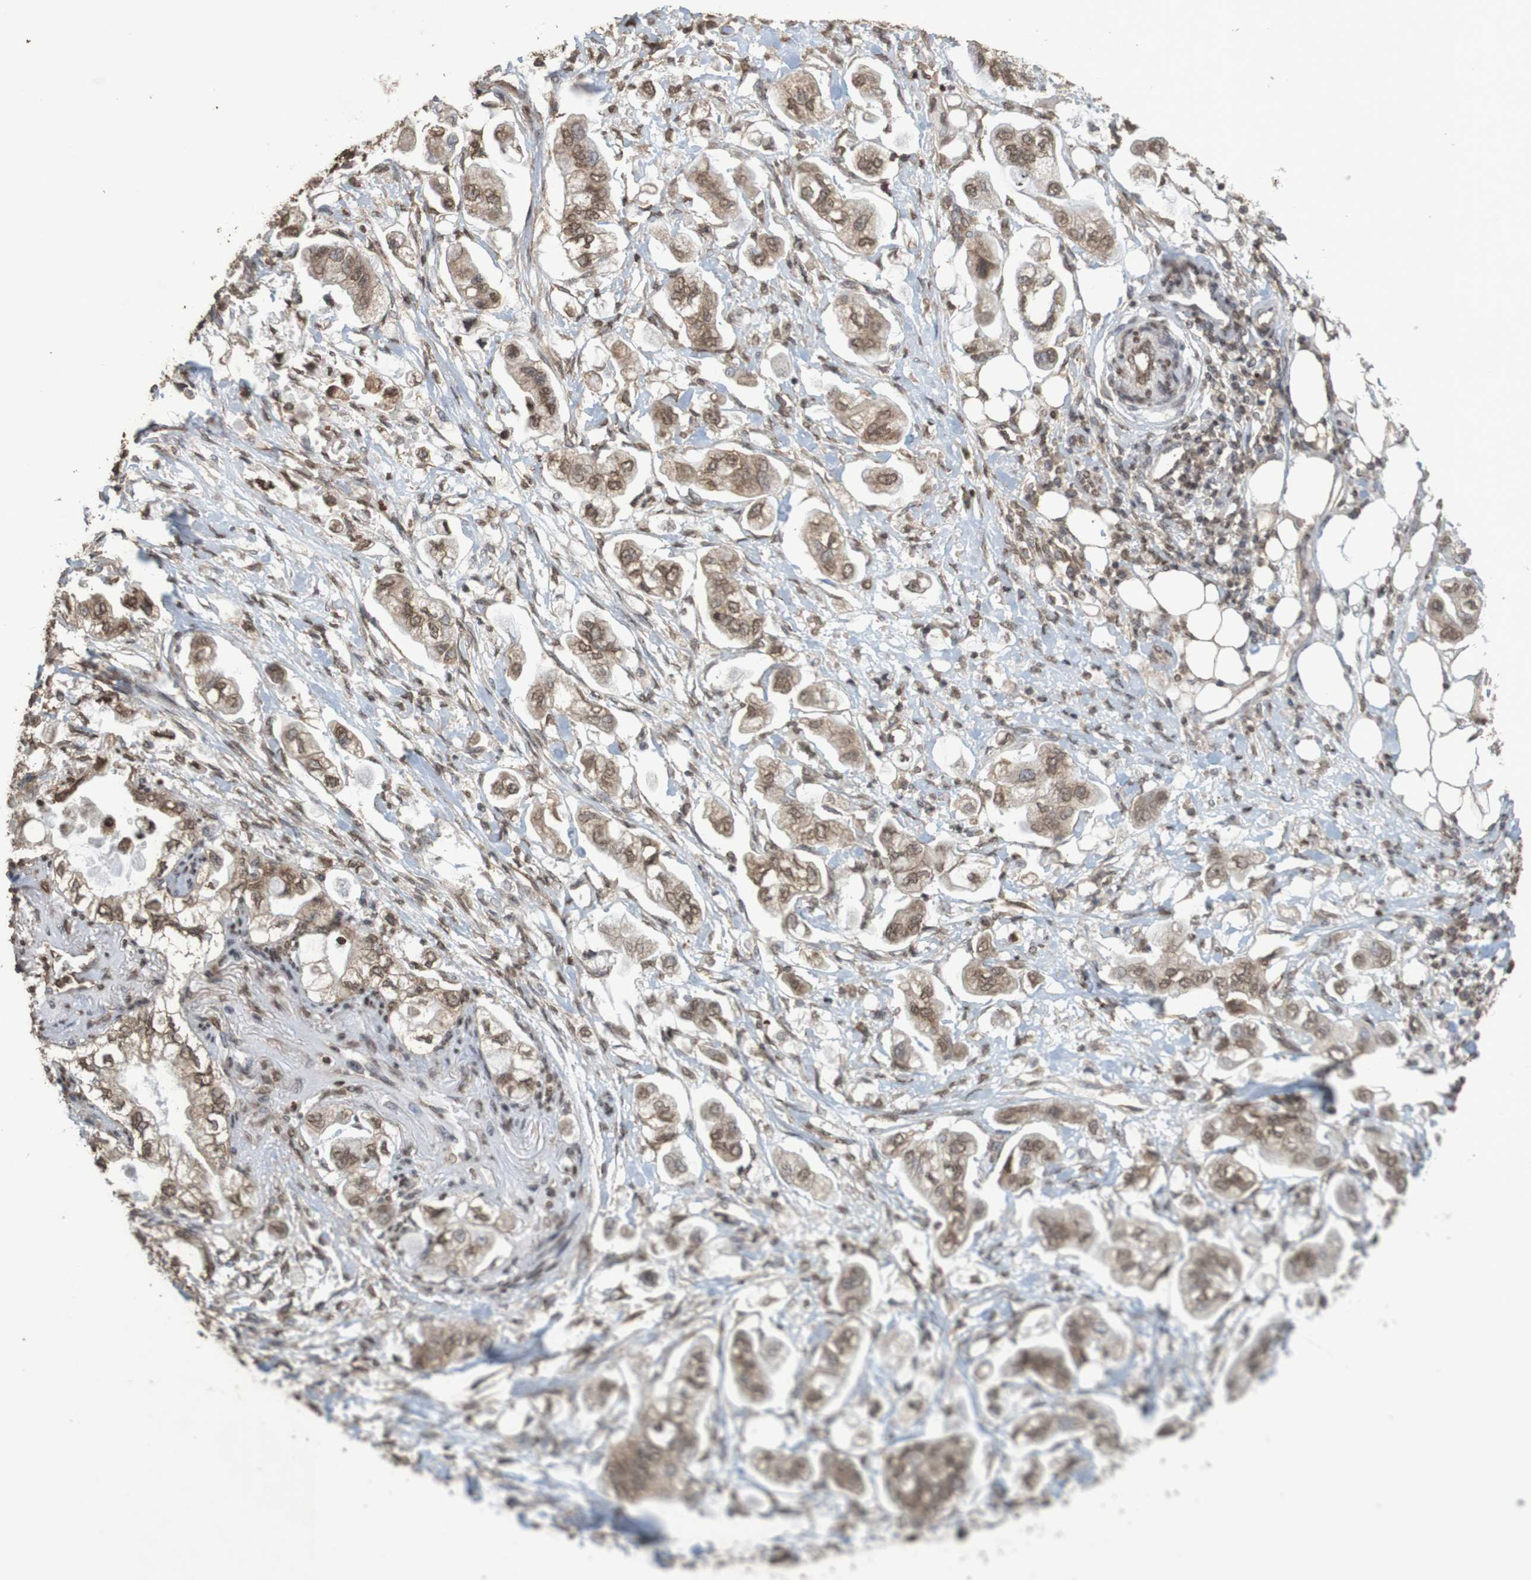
{"staining": {"intensity": "moderate", "quantity": ">75%", "location": "cytoplasmic/membranous,nuclear"}, "tissue": "stomach cancer", "cell_type": "Tumor cells", "image_type": "cancer", "snomed": [{"axis": "morphology", "description": "Adenocarcinoma, NOS"}, {"axis": "topography", "description": "Stomach"}], "caption": "Protein staining of adenocarcinoma (stomach) tissue exhibits moderate cytoplasmic/membranous and nuclear positivity in approximately >75% of tumor cells. The protein of interest is shown in brown color, while the nuclei are stained blue.", "gene": "GFI1", "patient": {"sex": "male", "age": 62}}